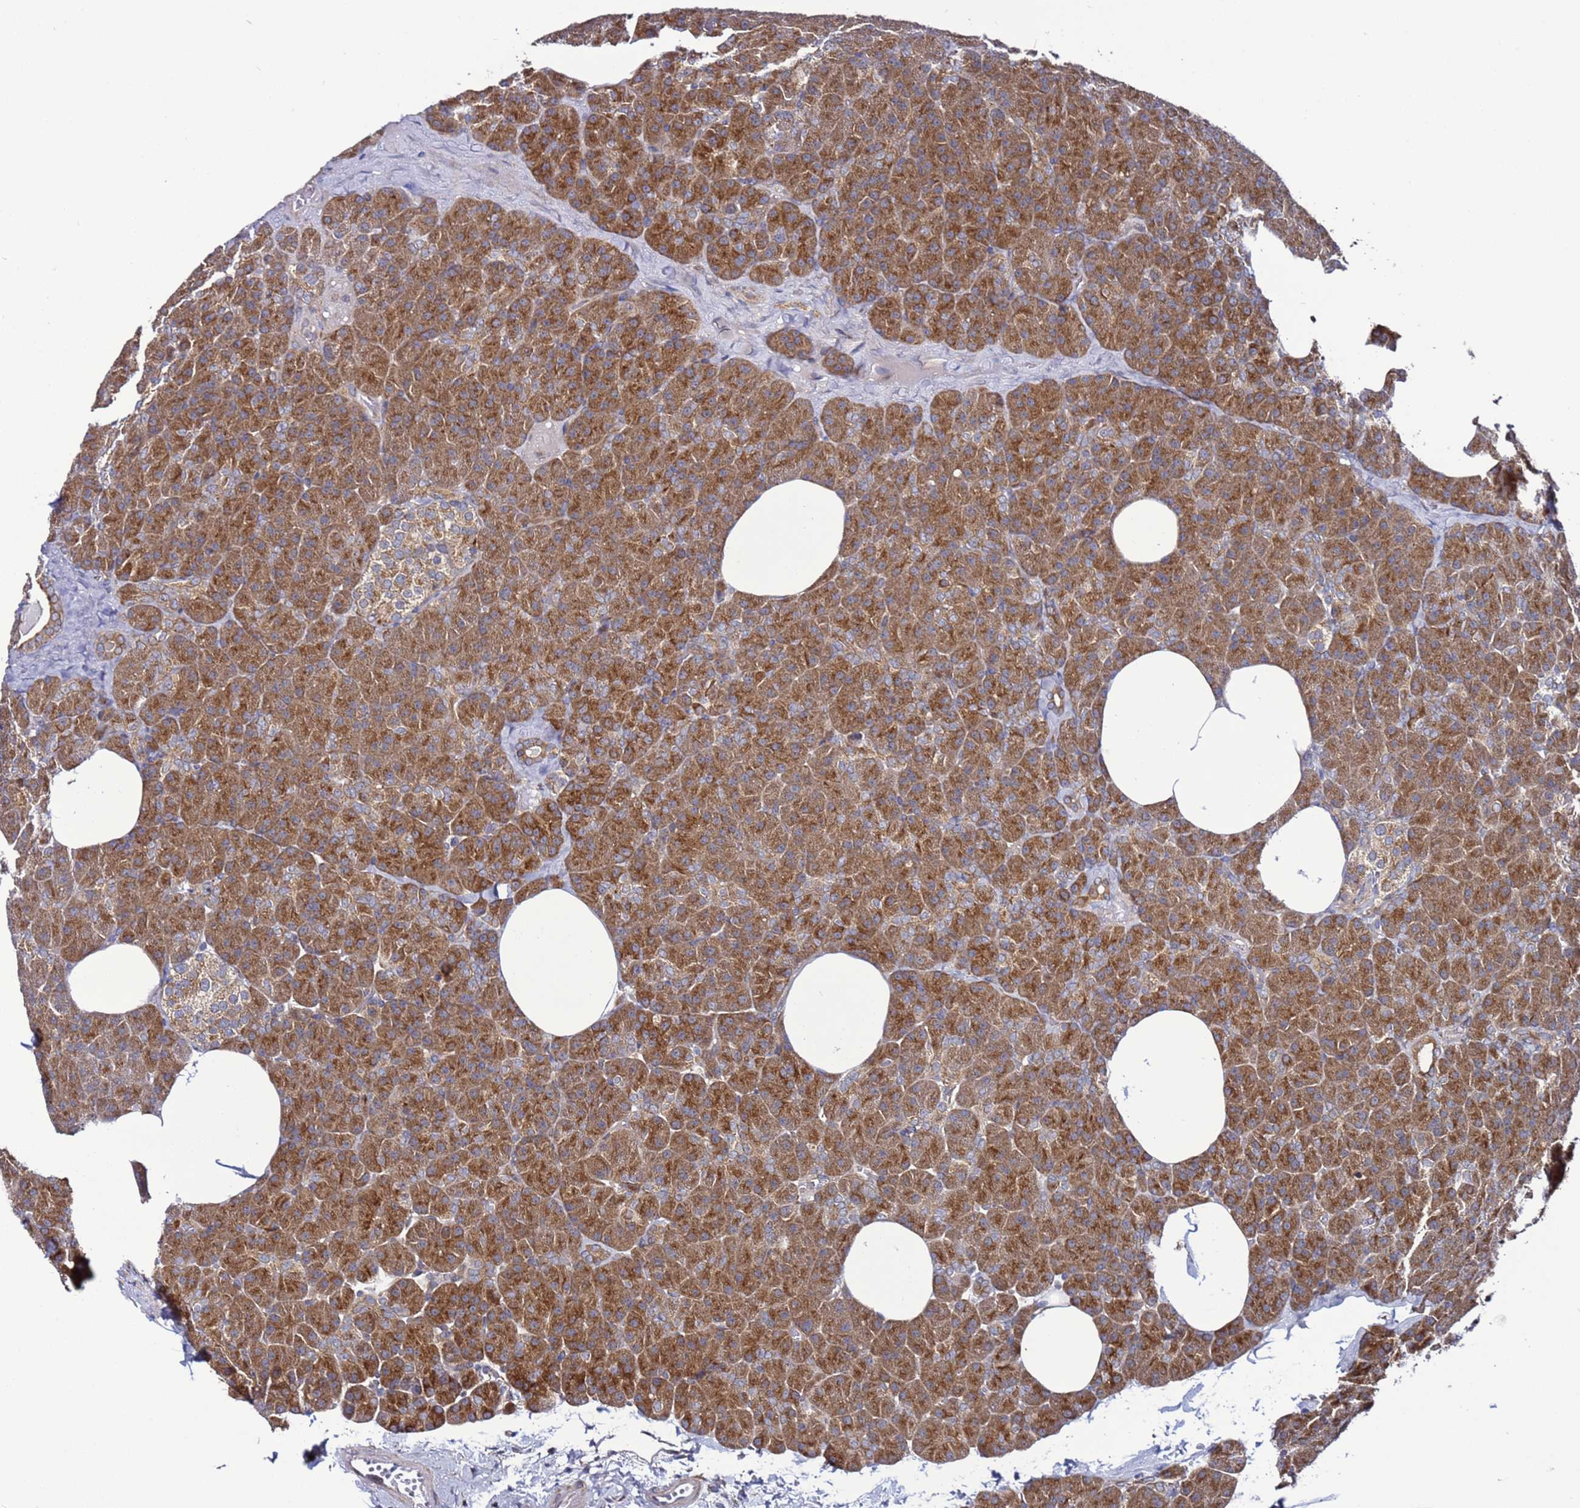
{"staining": {"intensity": "strong", "quantity": ">75%", "location": "cytoplasmic/membranous"}, "tissue": "pancreas", "cell_type": "Exocrine glandular cells", "image_type": "normal", "snomed": [{"axis": "morphology", "description": "Normal tissue, NOS"}, {"axis": "morphology", "description": "Carcinoid, malignant, NOS"}, {"axis": "topography", "description": "Pancreas"}], "caption": "The immunohistochemical stain shows strong cytoplasmic/membranous positivity in exocrine glandular cells of unremarkable pancreas. The protein is shown in brown color, while the nuclei are stained blue.", "gene": "TMEM176B", "patient": {"sex": "female", "age": 35}}